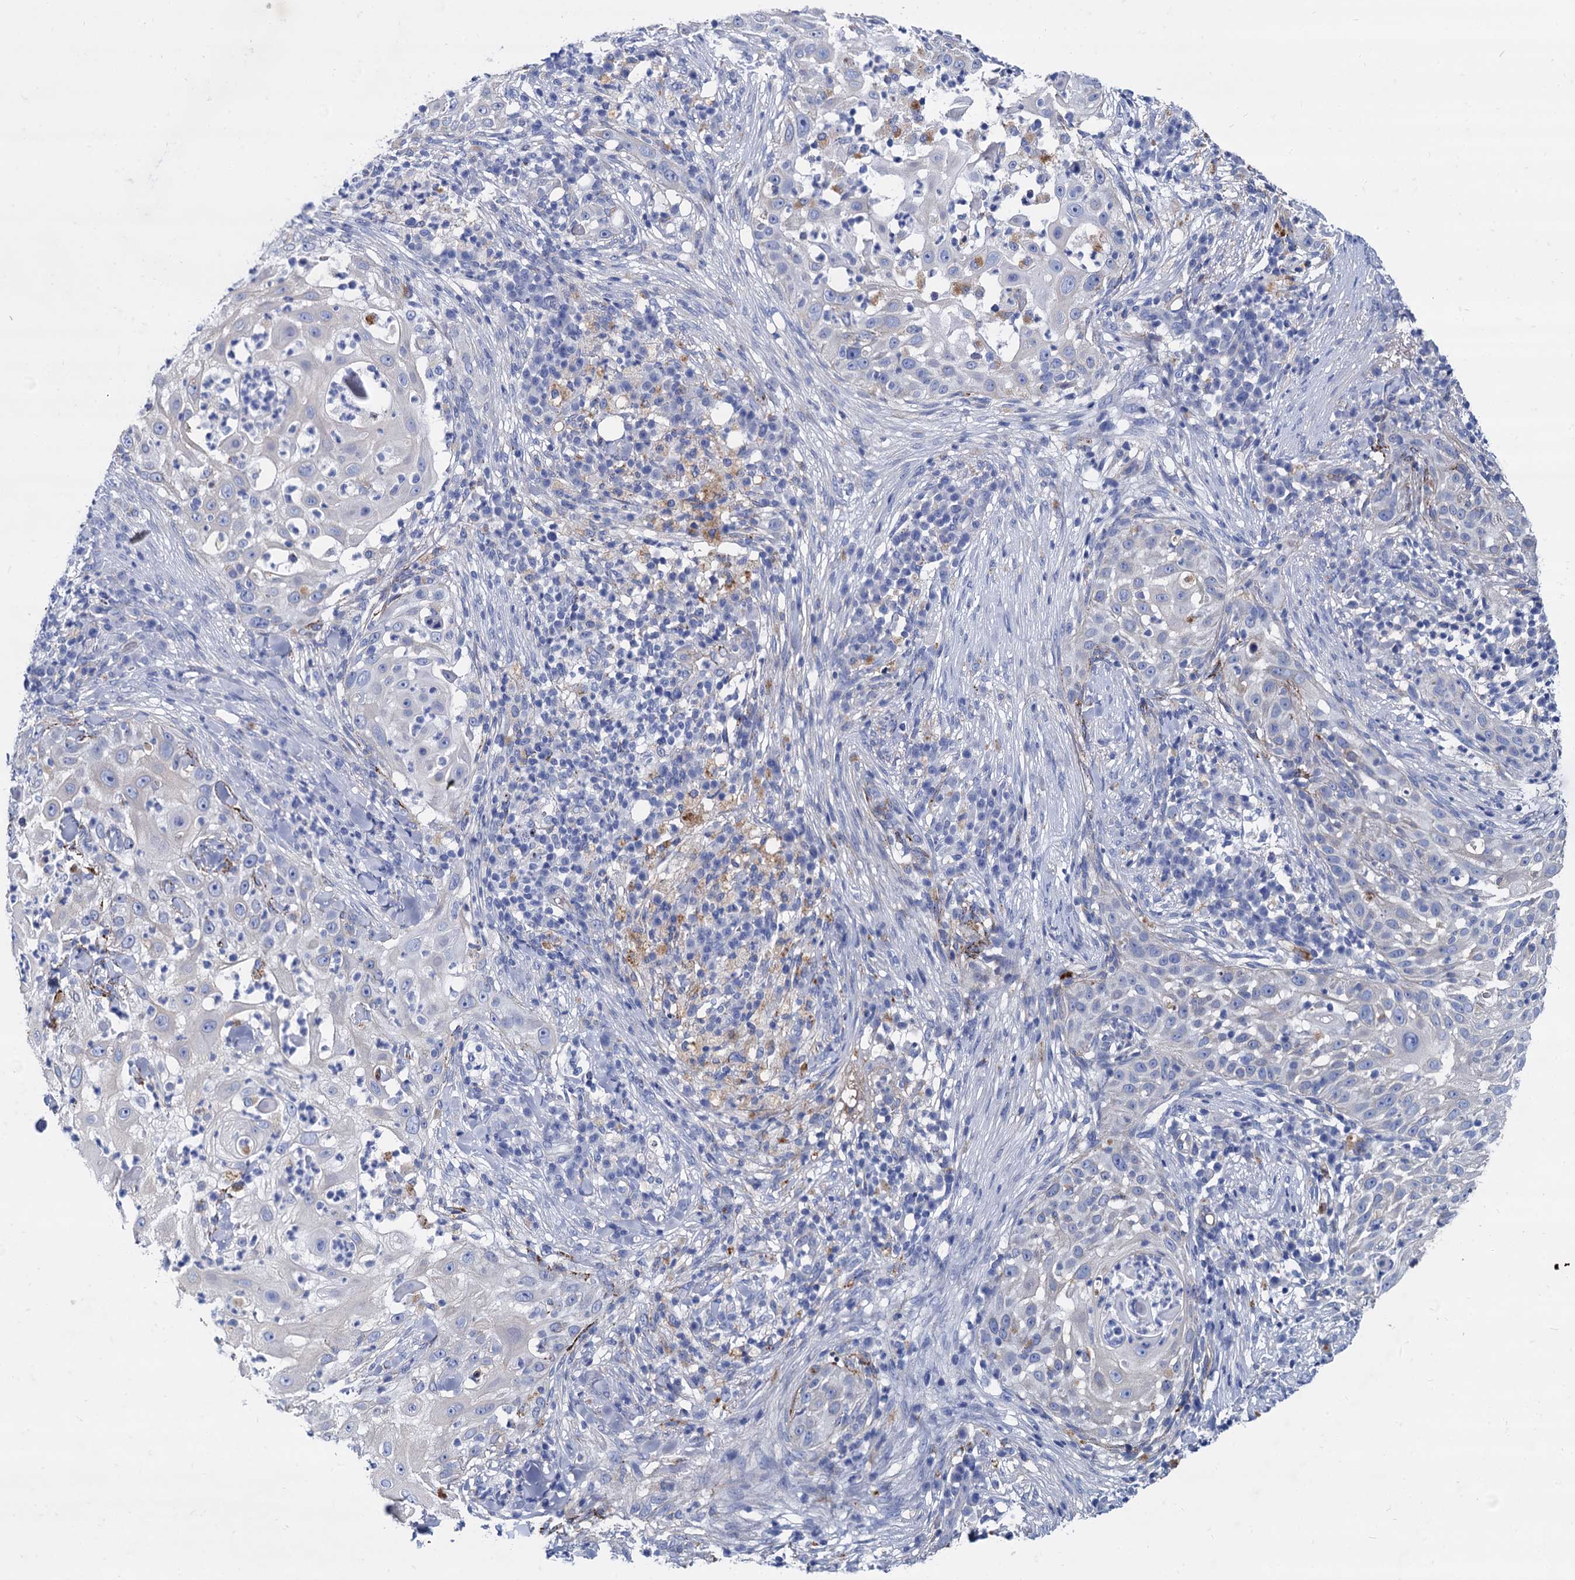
{"staining": {"intensity": "negative", "quantity": "none", "location": "none"}, "tissue": "skin cancer", "cell_type": "Tumor cells", "image_type": "cancer", "snomed": [{"axis": "morphology", "description": "Squamous cell carcinoma, NOS"}, {"axis": "topography", "description": "Skin"}], "caption": "Skin squamous cell carcinoma was stained to show a protein in brown. There is no significant positivity in tumor cells.", "gene": "APOD", "patient": {"sex": "female", "age": 44}}